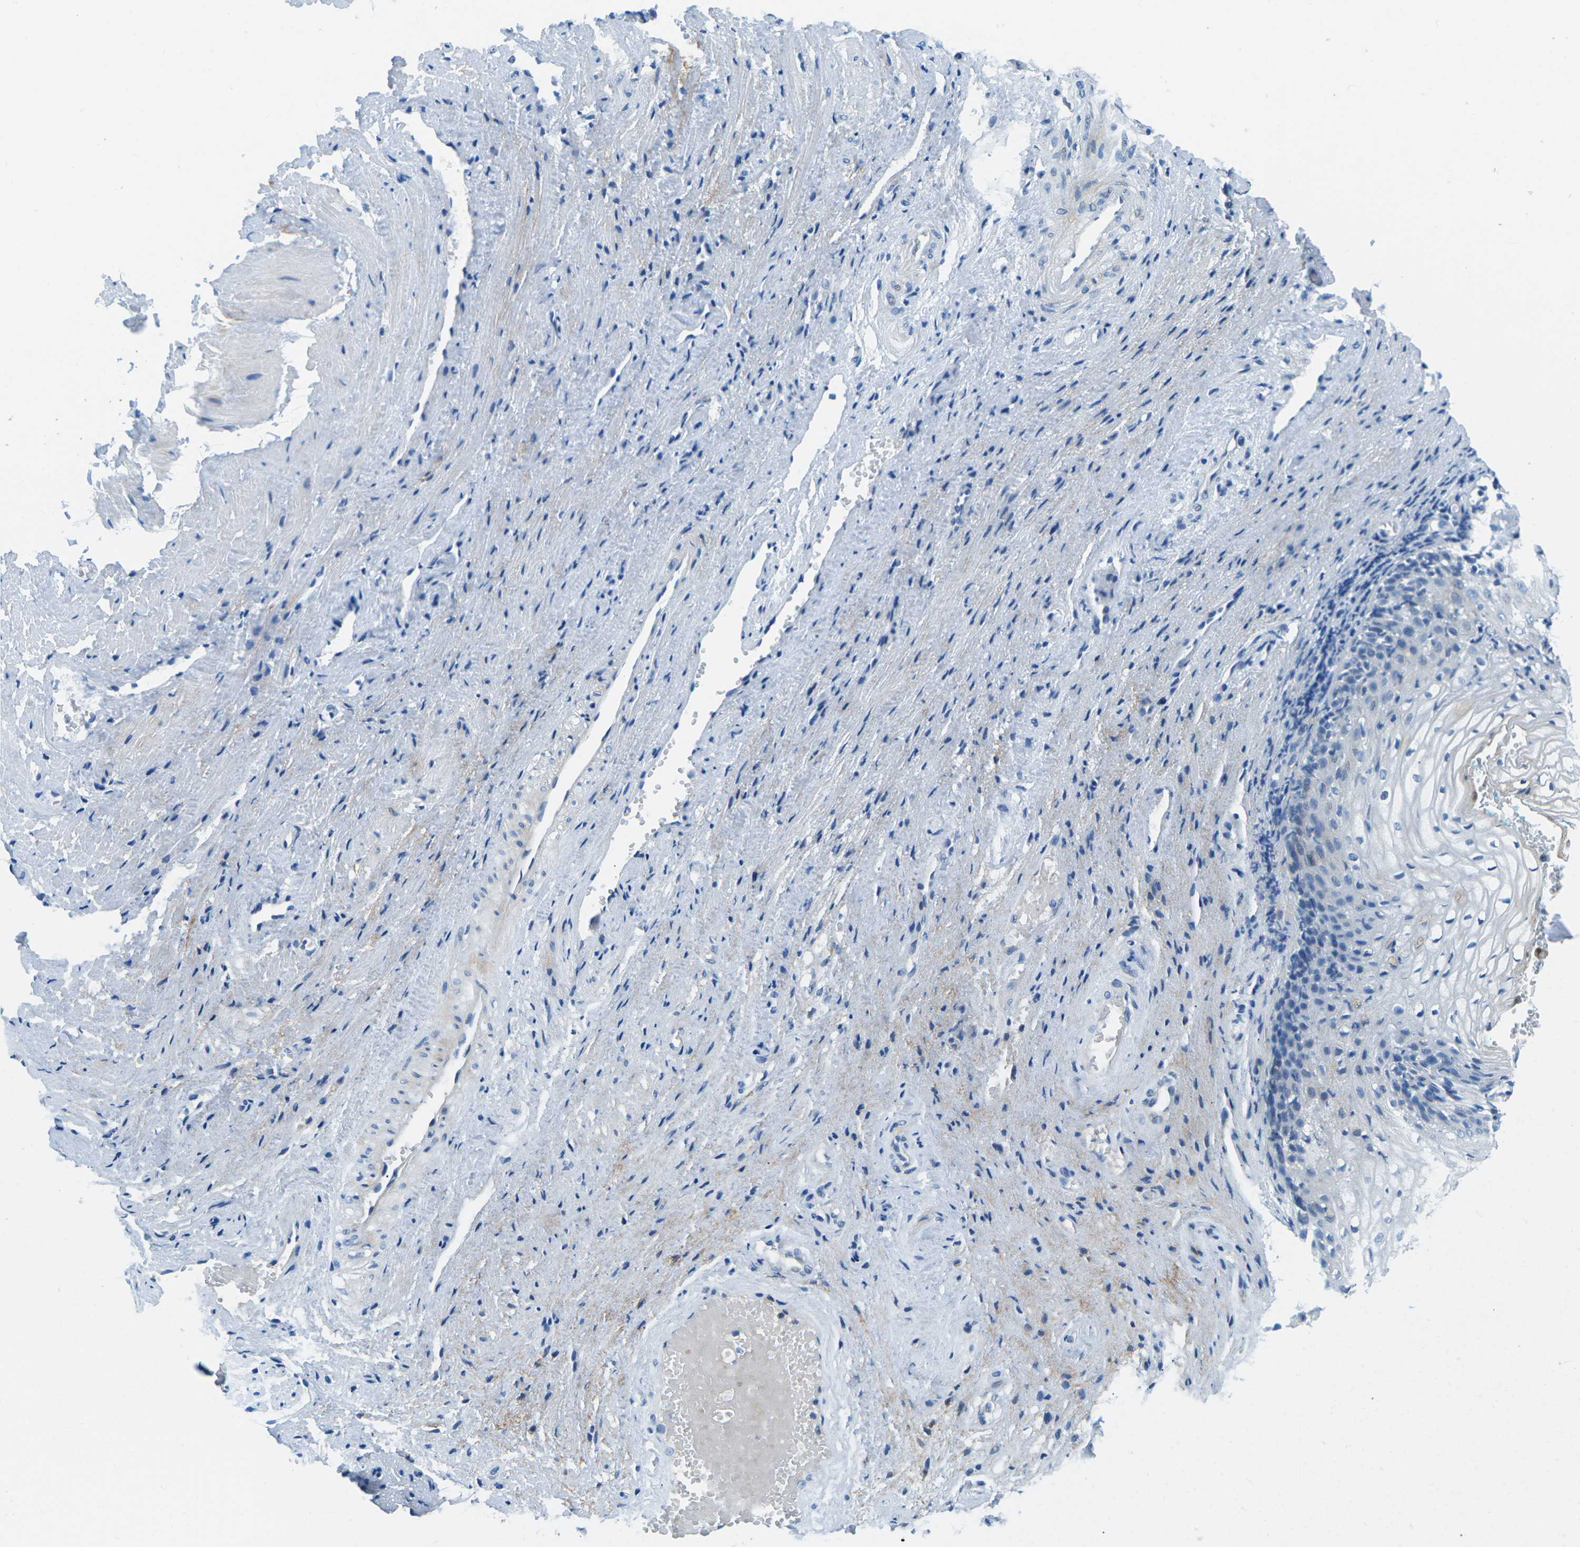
{"staining": {"intensity": "negative", "quantity": "none", "location": "none"}, "tissue": "vagina", "cell_type": "Squamous epithelial cells", "image_type": "normal", "snomed": [{"axis": "morphology", "description": "Normal tissue, NOS"}, {"axis": "topography", "description": "Vagina"}], "caption": "This is an immunohistochemistry micrograph of normal human vagina. There is no staining in squamous epithelial cells.", "gene": "CFB", "patient": {"sex": "female", "age": 34}}